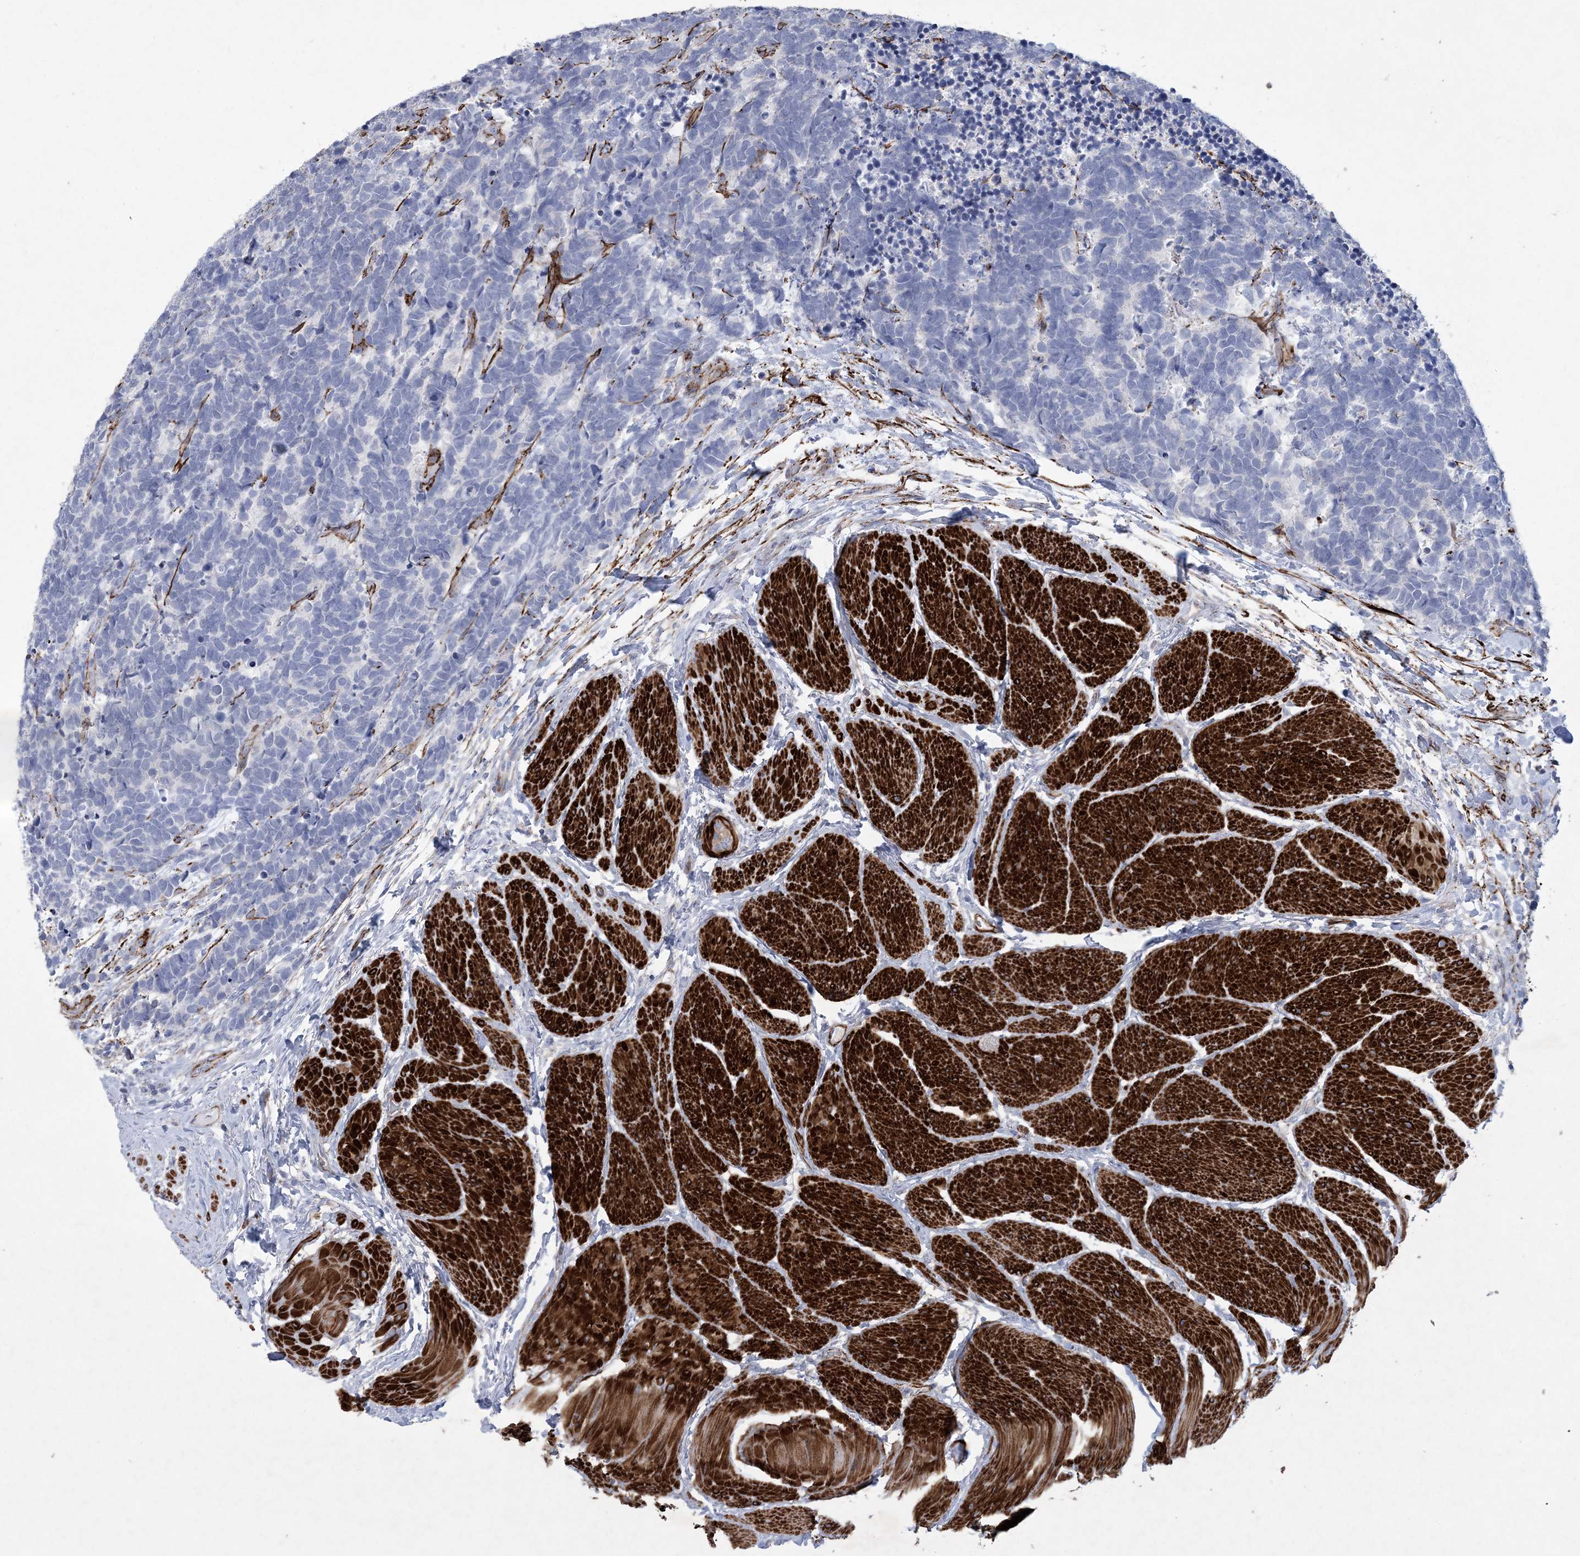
{"staining": {"intensity": "negative", "quantity": "none", "location": "none"}, "tissue": "carcinoid", "cell_type": "Tumor cells", "image_type": "cancer", "snomed": [{"axis": "morphology", "description": "Carcinoma, NOS"}, {"axis": "morphology", "description": "Carcinoid, malignant, NOS"}, {"axis": "topography", "description": "Urinary bladder"}], "caption": "This is an immunohistochemistry image of carcinoid. There is no positivity in tumor cells.", "gene": "ARSJ", "patient": {"sex": "male", "age": 57}}